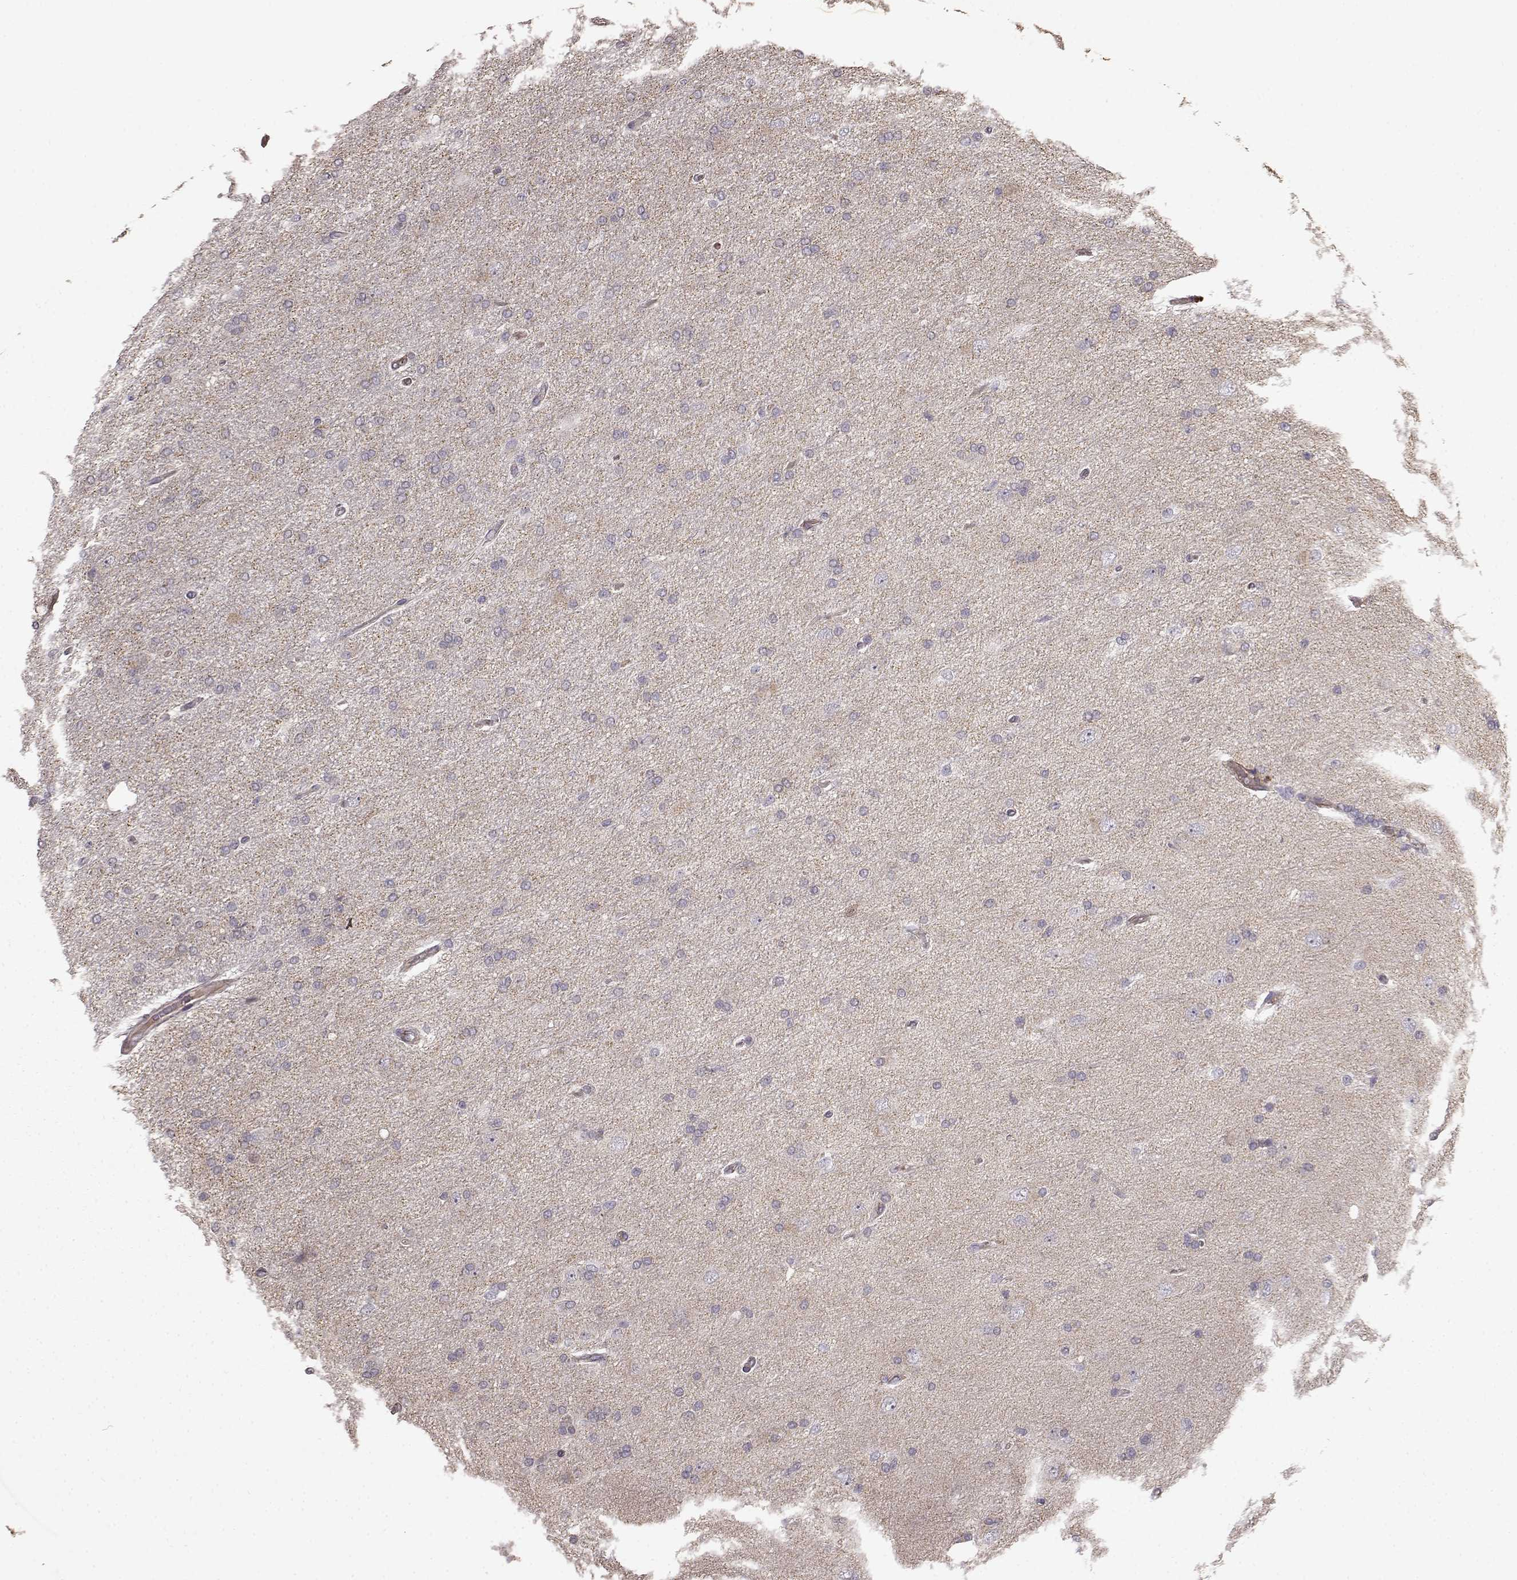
{"staining": {"intensity": "negative", "quantity": "none", "location": "none"}, "tissue": "glioma", "cell_type": "Tumor cells", "image_type": "cancer", "snomed": [{"axis": "morphology", "description": "Glioma, malignant, High grade"}, {"axis": "topography", "description": "Cerebral cortex"}], "caption": "Immunohistochemistry histopathology image of malignant glioma (high-grade) stained for a protein (brown), which demonstrates no positivity in tumor cells.", "gene": "BACH2", "patient": {"sex": "male", "age": 70}}